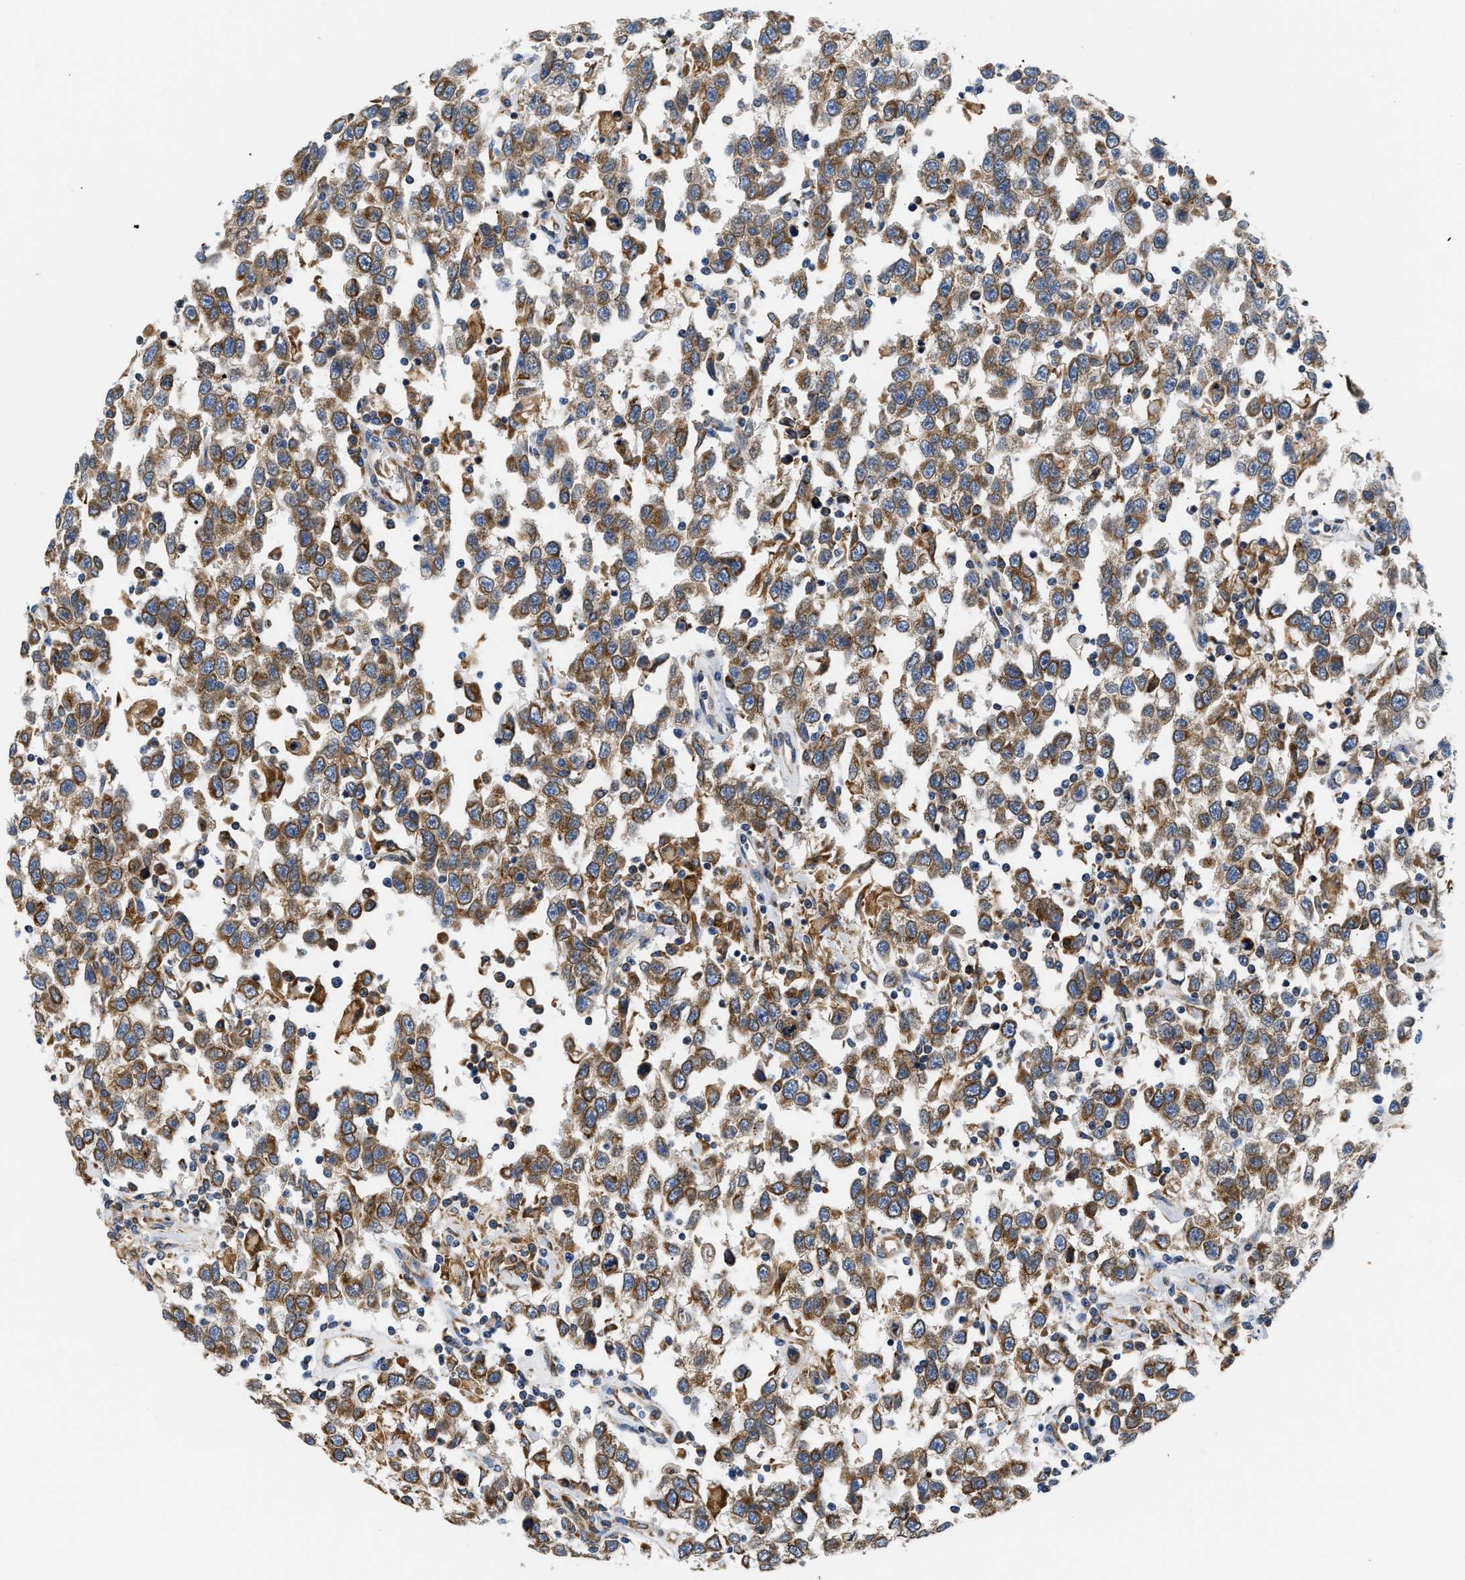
{"staining": {"intensity": "moderate", "quantity": ">75%", "location": "cytoplasmic/membranous"}, "tissue": "testis cancer", "cell_type": "Tumor cells", "image_type": "cancer", "snomed": [{"axis": "morphology", "description": "Seminoma, NOS"}, {"axis": "topography", "description": "Testis"}], "caption": "This is an image of immunohistochemistry staining of seminoma (testis), which shows moderate positivity in the cytoplasmic/membranous of tumor cells.", "gene": "HDHD3", "patient": {"sex": "male", "age": 41}}